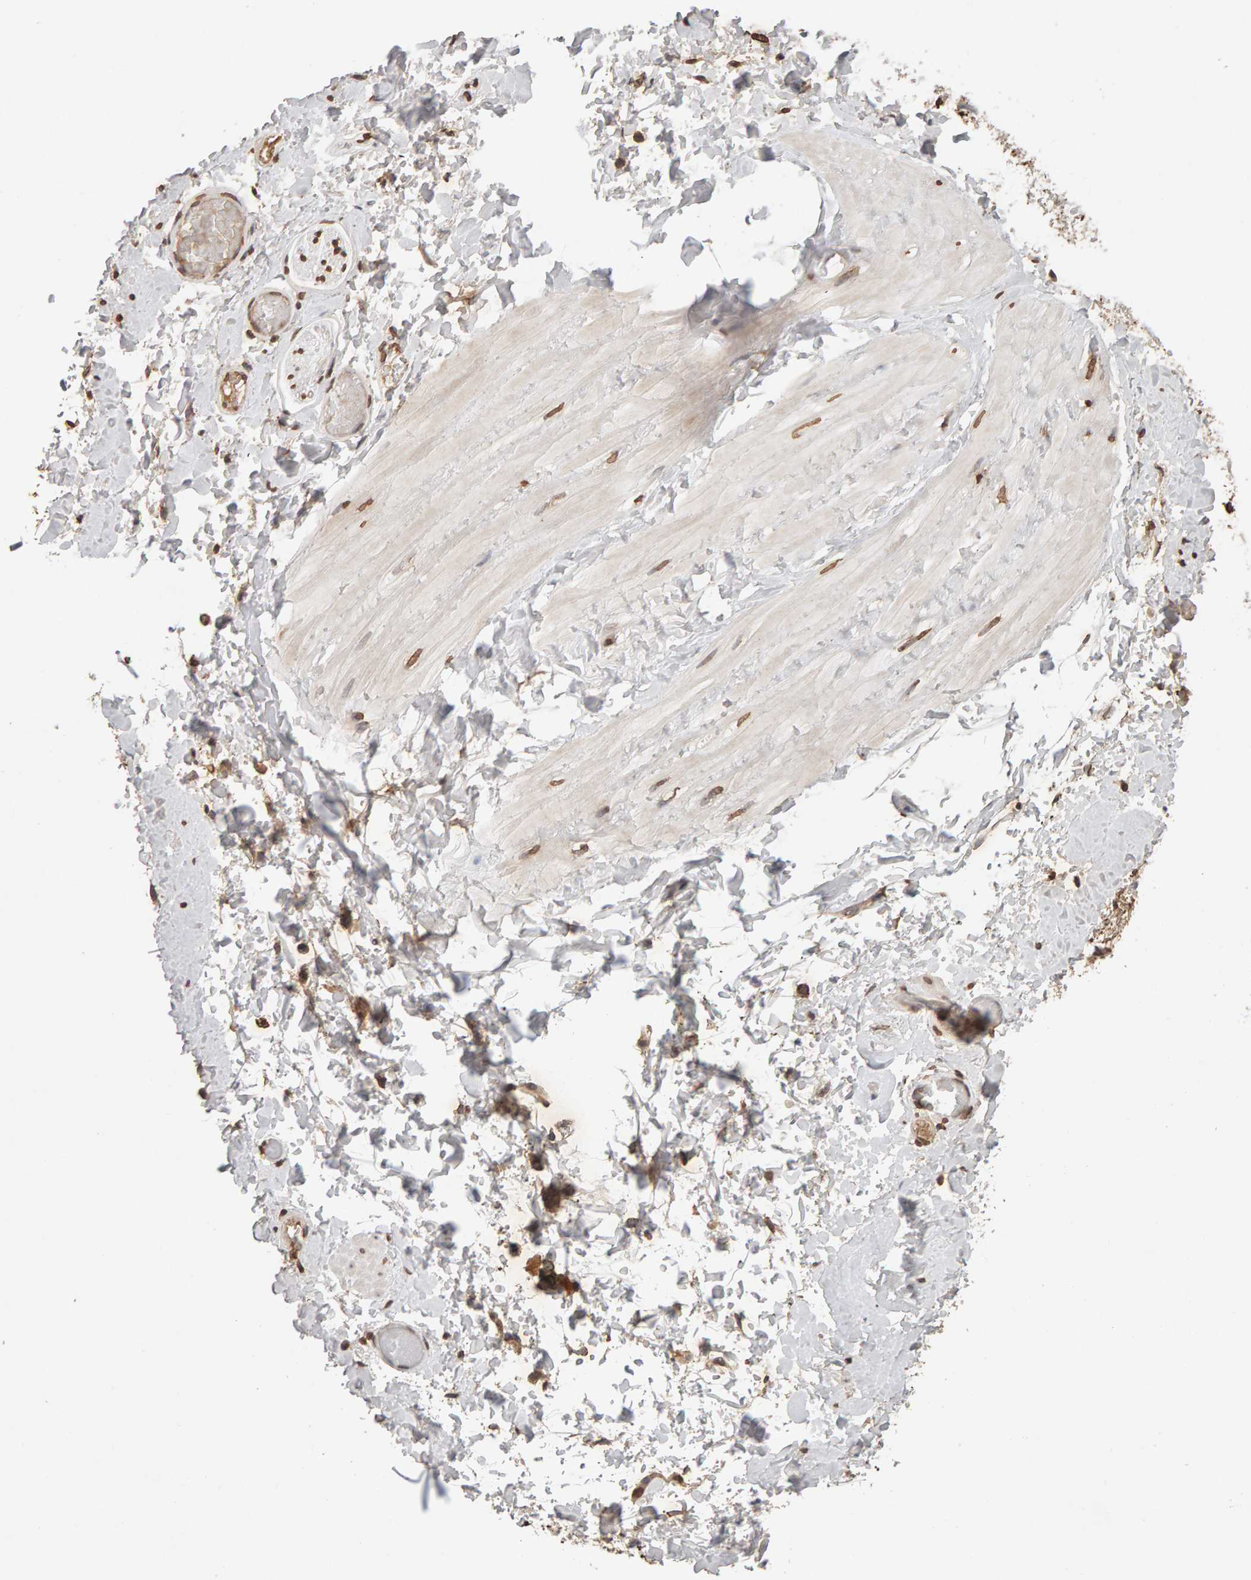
{"staining": {"intensity": "moderate", "quantity": "25%-75%", "location": "nuclear"}, "tissue": "adipose tissue", "cell_type": "Adipocytes", "image_type": "normal", "snomed": [{"axis": "morphology", "description": "Normal tissue, NOS"}, {"axis": "topography", "description": "Adipose tissue"}, {"axis": "topography", "description": "Vascular tissue"}, {"axis": "topography", "description": "Peripheral nerve tissue"}], "caption": "High-magnification brightfield microscopy of normal adipose tissue stained with DAB (brown) and counterstained with hematoxylin (blue). adipocytes exhibit moderate nuclear expression is present in approximately25%-75% of cells. (brown staining indicates protein expression, while blue staining denotes nuclei).", "gene": "DNAJB5", "patient": {"sex": "male", "age": 25}}